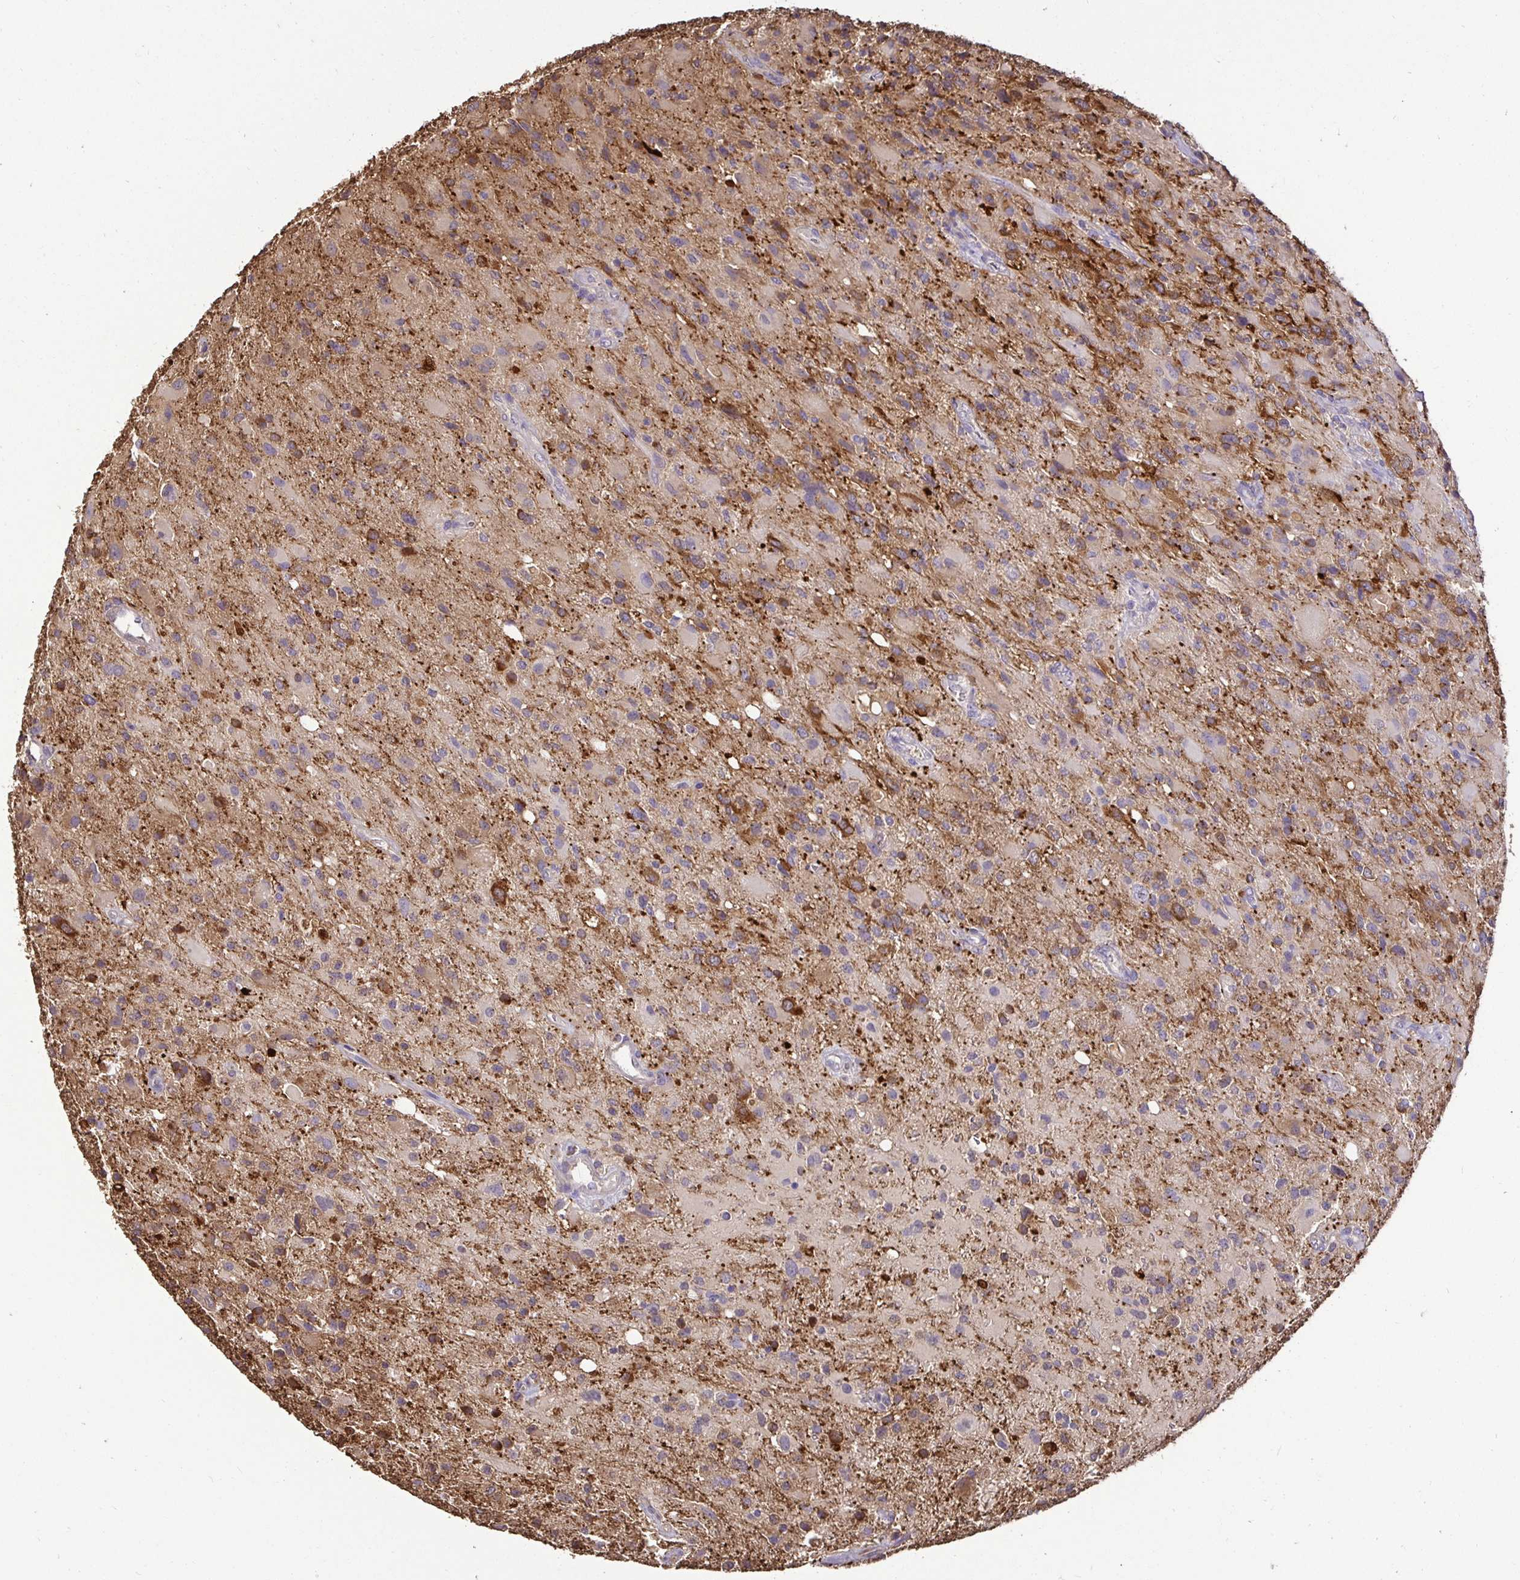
{"staining": {"intensity": "moderate", "quantity": "<25%", "location": "cytoplasmic/membranous"}, "tissue": "glioma", "cell_type": "Tumor cells", "image_type": "cancer", "snomed": [{"axis": "morphology", "description": "Glioma, malignant, High grade"}, {"axis": "topography", "description": "Brain"}], "caption": "This is an image of immunohistochemistry (IHC) staining of malignant glioma (high-grade), which shows moderate expression in the cytoplasmic/membranous of tumor cells.", "gene": "MAPK8IP3", "patient": {"sex": "male", "age": 53}}